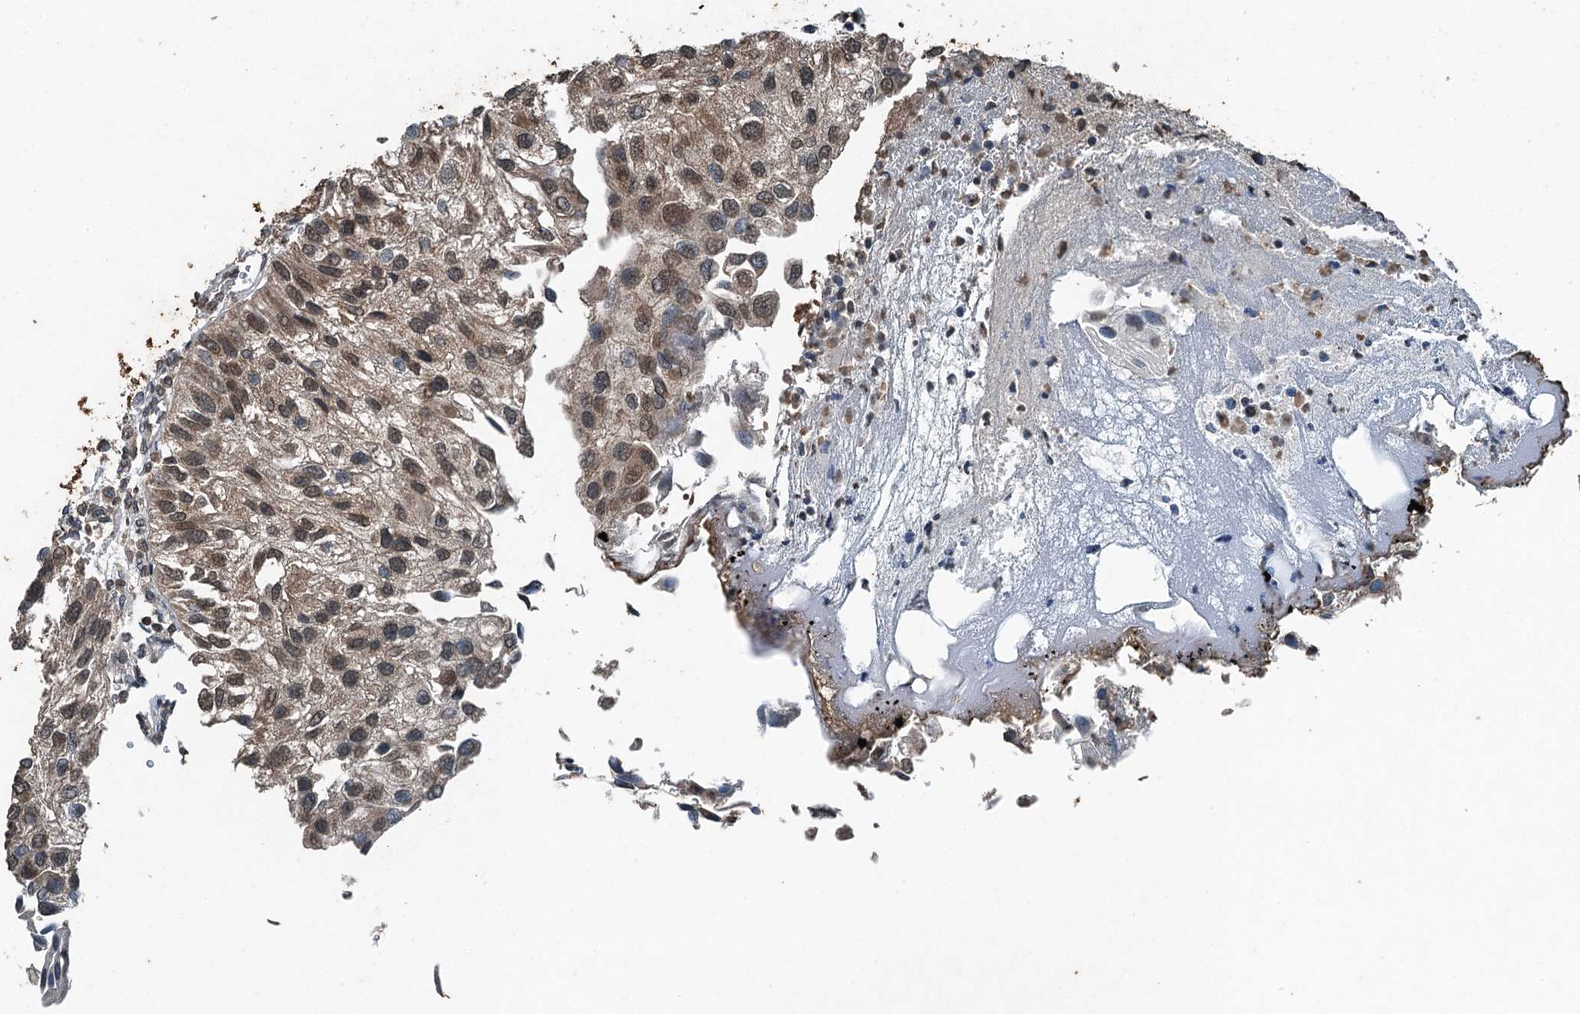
{"staining": {"intensity": "weak", "quantity": "25%-75%", "location": "cytoplasmic/membranous,nuclear"}, "tissue": "urothelial cancer", "cell_type": "Tumor cells", "image_type": "cancer", "snomed": [{"axis": "morphology", "description": "Urothelial carcinoma, Low grade"}, {"axis": "topography", "description": "Urinary bladder"}], "caption": "Urothelial cancer stained with a protein marker shows weak staining in tumor cells.", "gene": "TCTN1", "patient": {"sex": "female", "age": 89}}